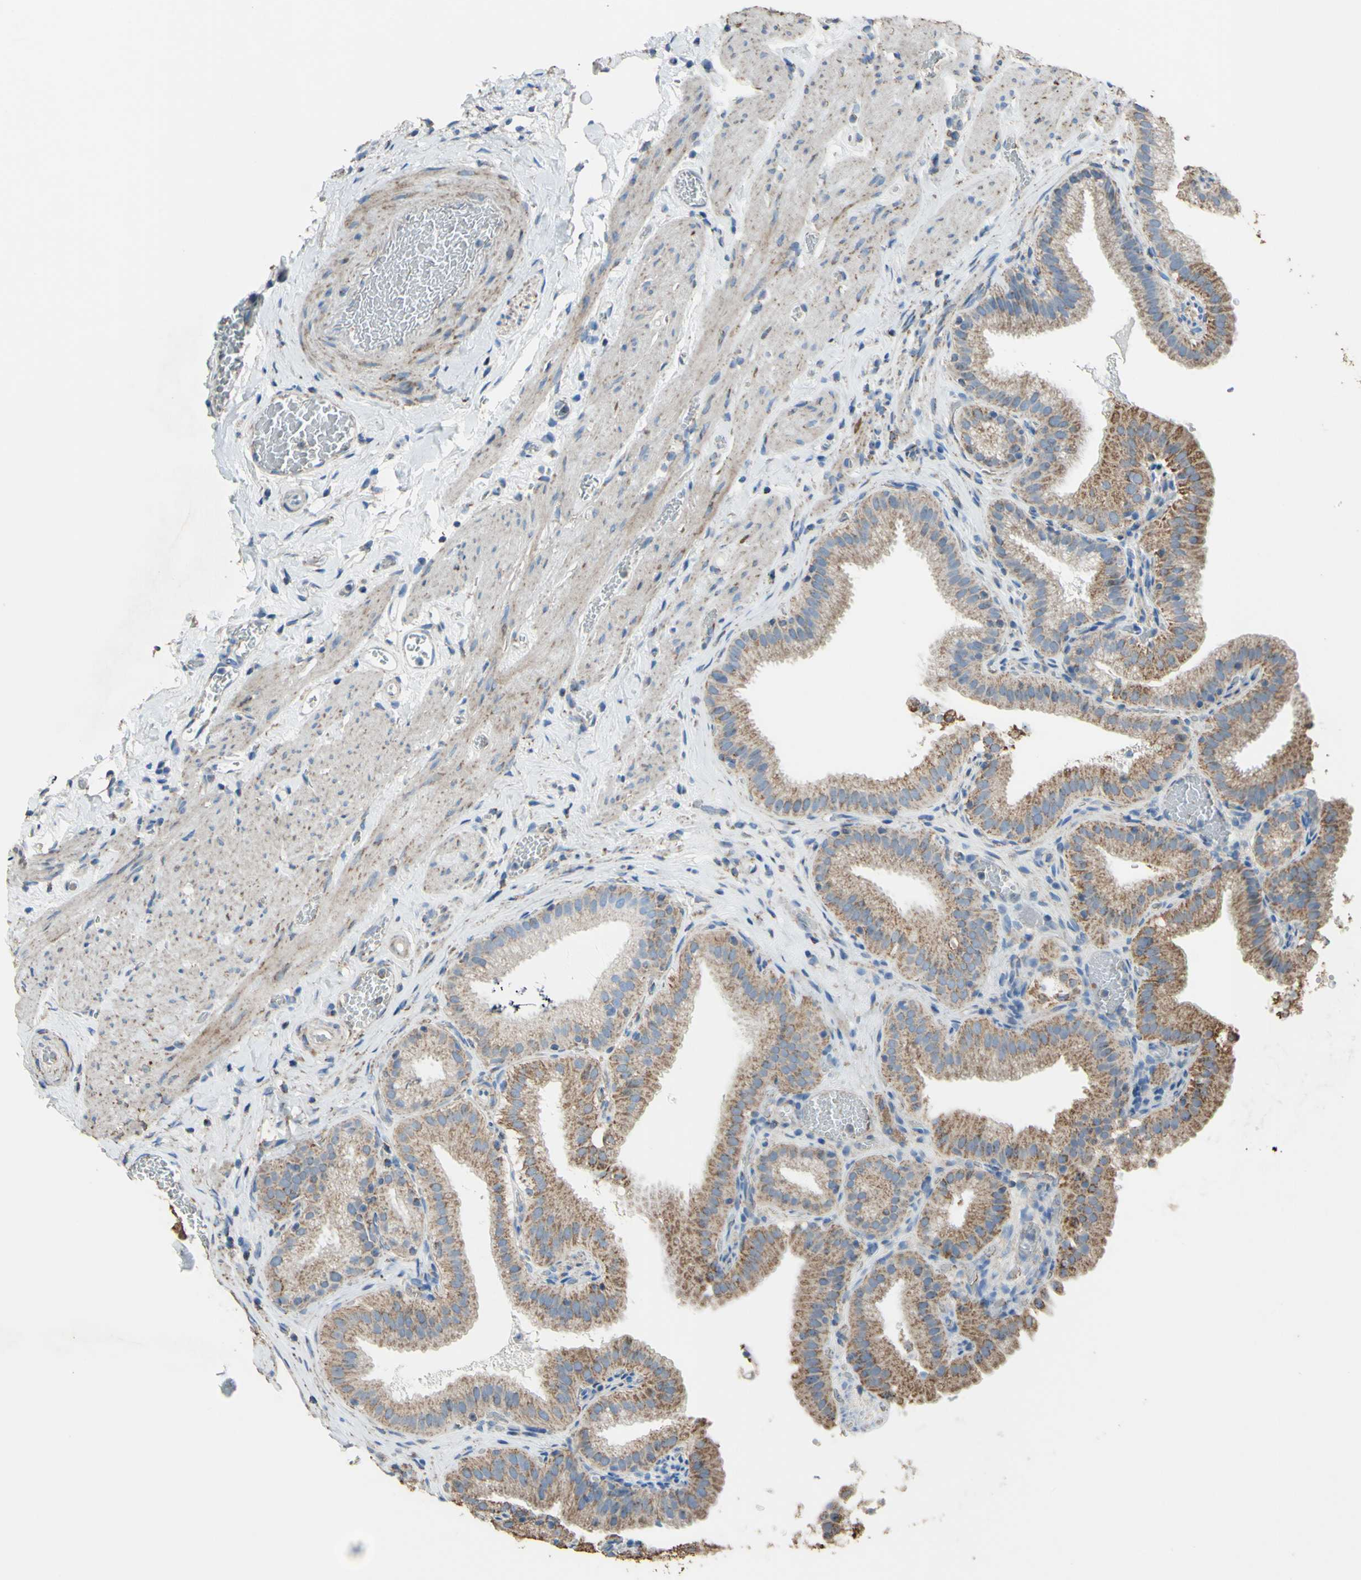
{"staining": {"intensity": "moderate", "quantity": ">75%", "location": "cytoplasmic/membranous"}, "tissue": "gallbladder", "cell_type": "Glandular cells", "image_type": "normal", "snomed": [{"axis": "morphology", "description": "Normal tissue, NOS"}, {"axis": "topography", "description": "Gallbladder"}], "caption": "This is an image of immunohistochemistry (IHC) staining of normal gallbladder, which shows moderate staining in the cytoplasmic/membranous of glandular cells.", "gene": "CMKLR2", "patient": {"sex": "male", "age": 54}}